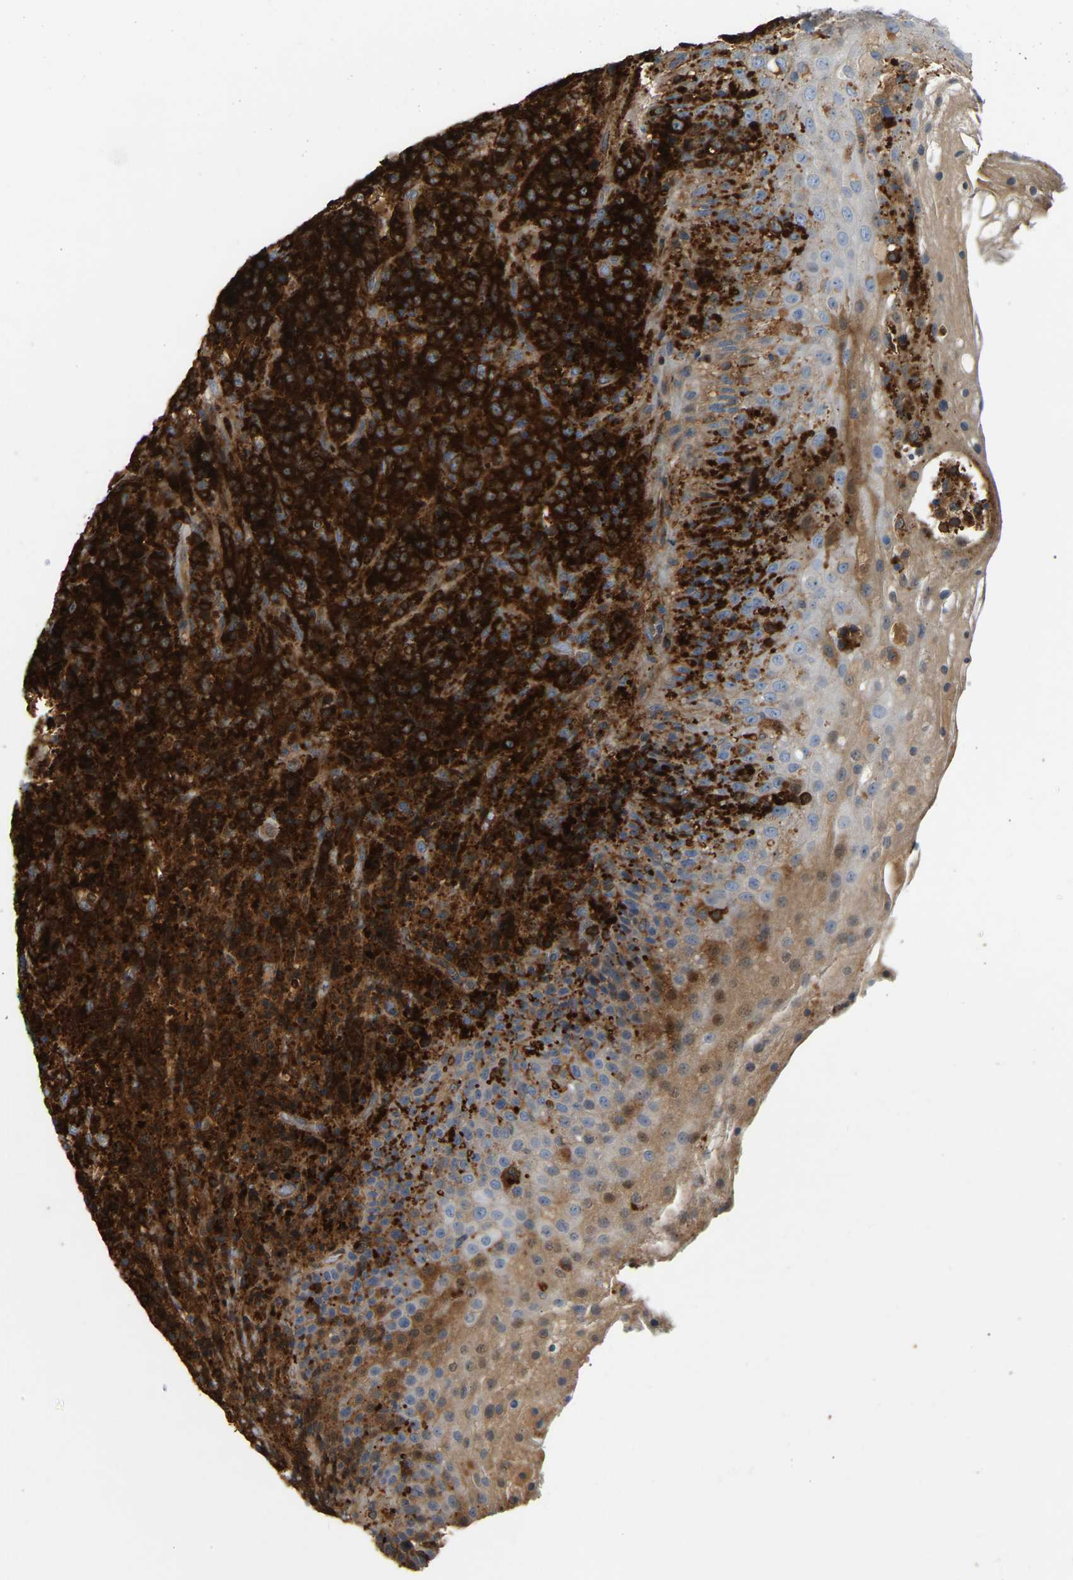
{"staining": {"intensity": "strong", "quantity": ">75%", "location": "cytoplasmic/membranous"}, "tissue": "lymphoma", "cell_type": "Tumor cells", "image_type": "cancer", "snomed": [{"axis": "morphology", "description": "Malignant lymphoma, non-Hodgkin's type, High grade"}, {"axis": "topography", "description": "Tonsil"}], "caption": "IHC (DAB (3,3'-diaminobenzidine)) staining of human lymphoma demonstrates strong cytoplasmic/membranous protein expression in approximately >75% of tumor cells. (DAB IHC, brown staining for protein, blue staining for nuclei).", "gene": "PLCG2", "patient": {"sex": "female", "age": 36}}